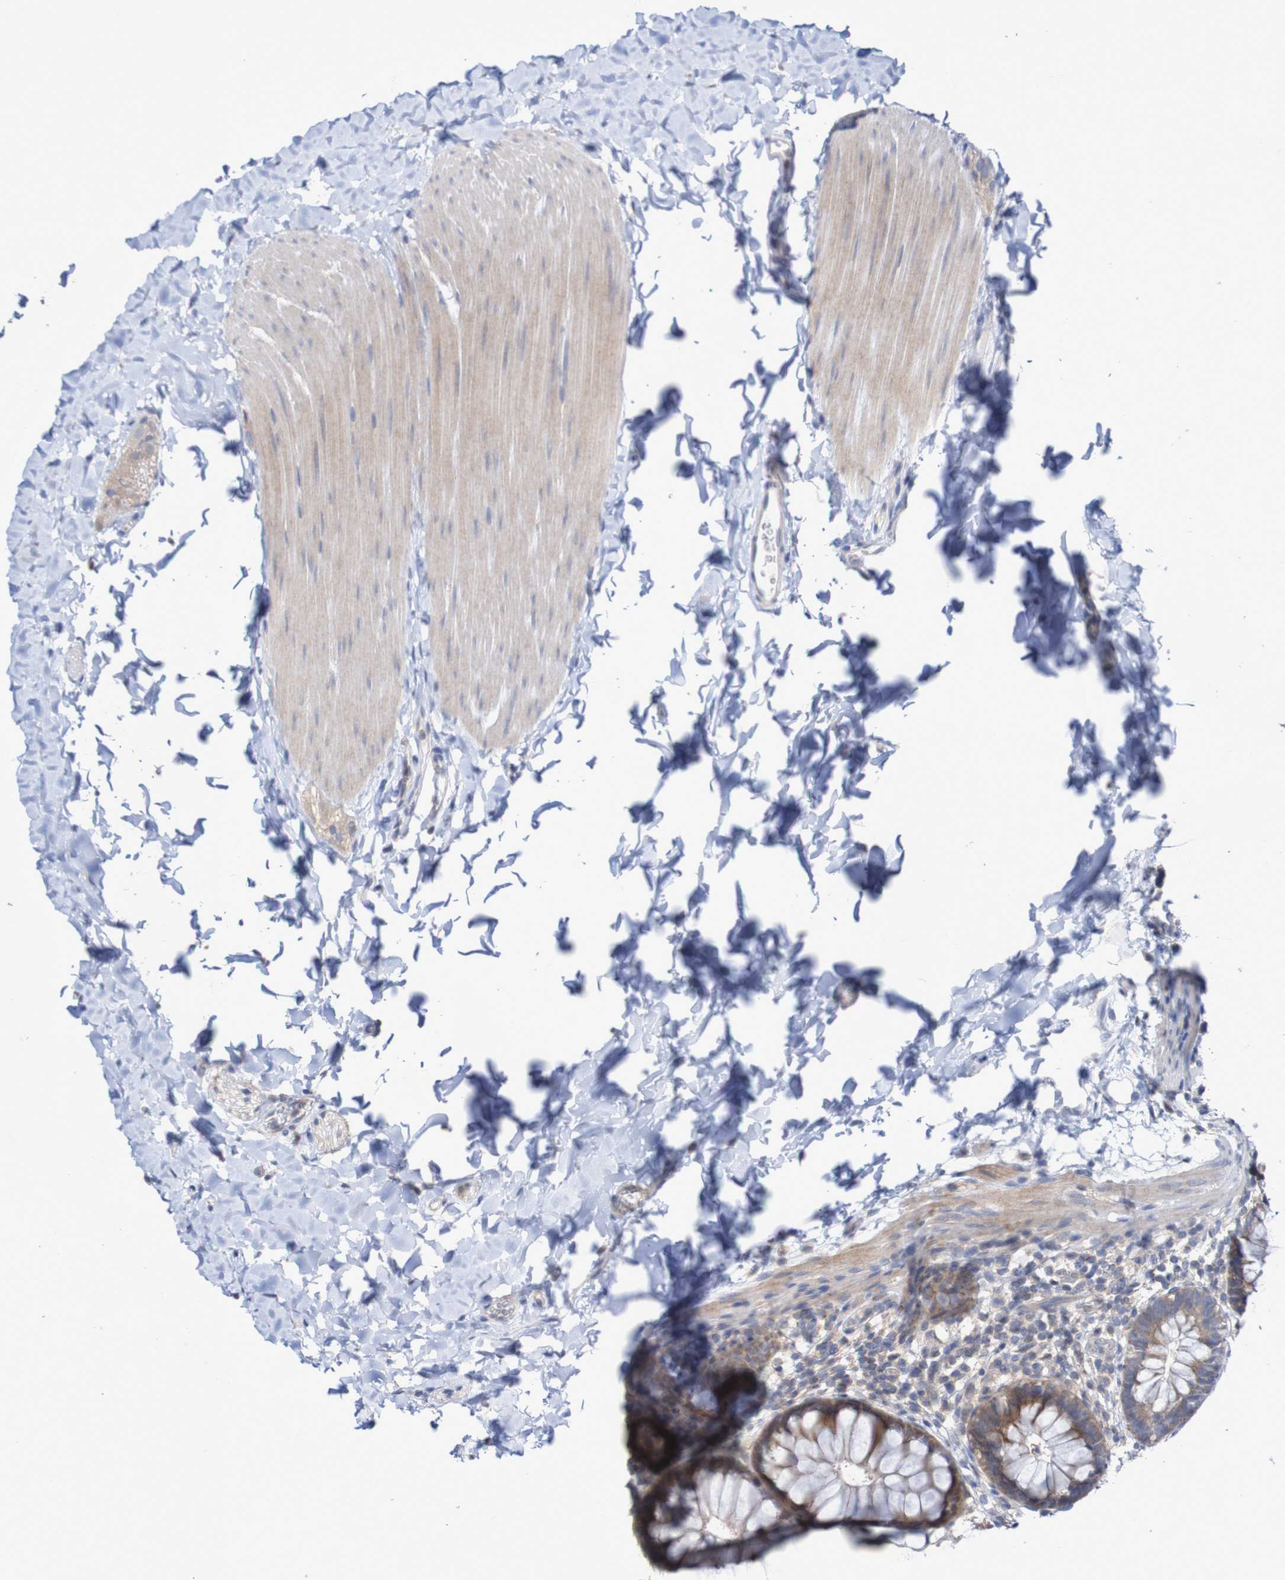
{"staining": {"intensity": "moderate", "quantity": ">75%", "location": "cytoplasmic/membranous"}, "tissue": "rectum", "cell_type": "Glandular cells", "image_type": "normal", "snomed": [{"axis": "morphology", "description": "Normal tissue, NOS"}, {"axis": "topography", "description": "Rectum"}], "caption": "A brown stain labels moderate cytoplasmic/membranous staining of a protein in glandular cells of unremarkable human rectum. The staining was performed using DAB to visualize the protein expression in brown, while the nuclei were stained in blue with hematoxylin (Magnification: 20x).", "gene": "C3orf18", "patient": {"sex": "female", "age": 24}}